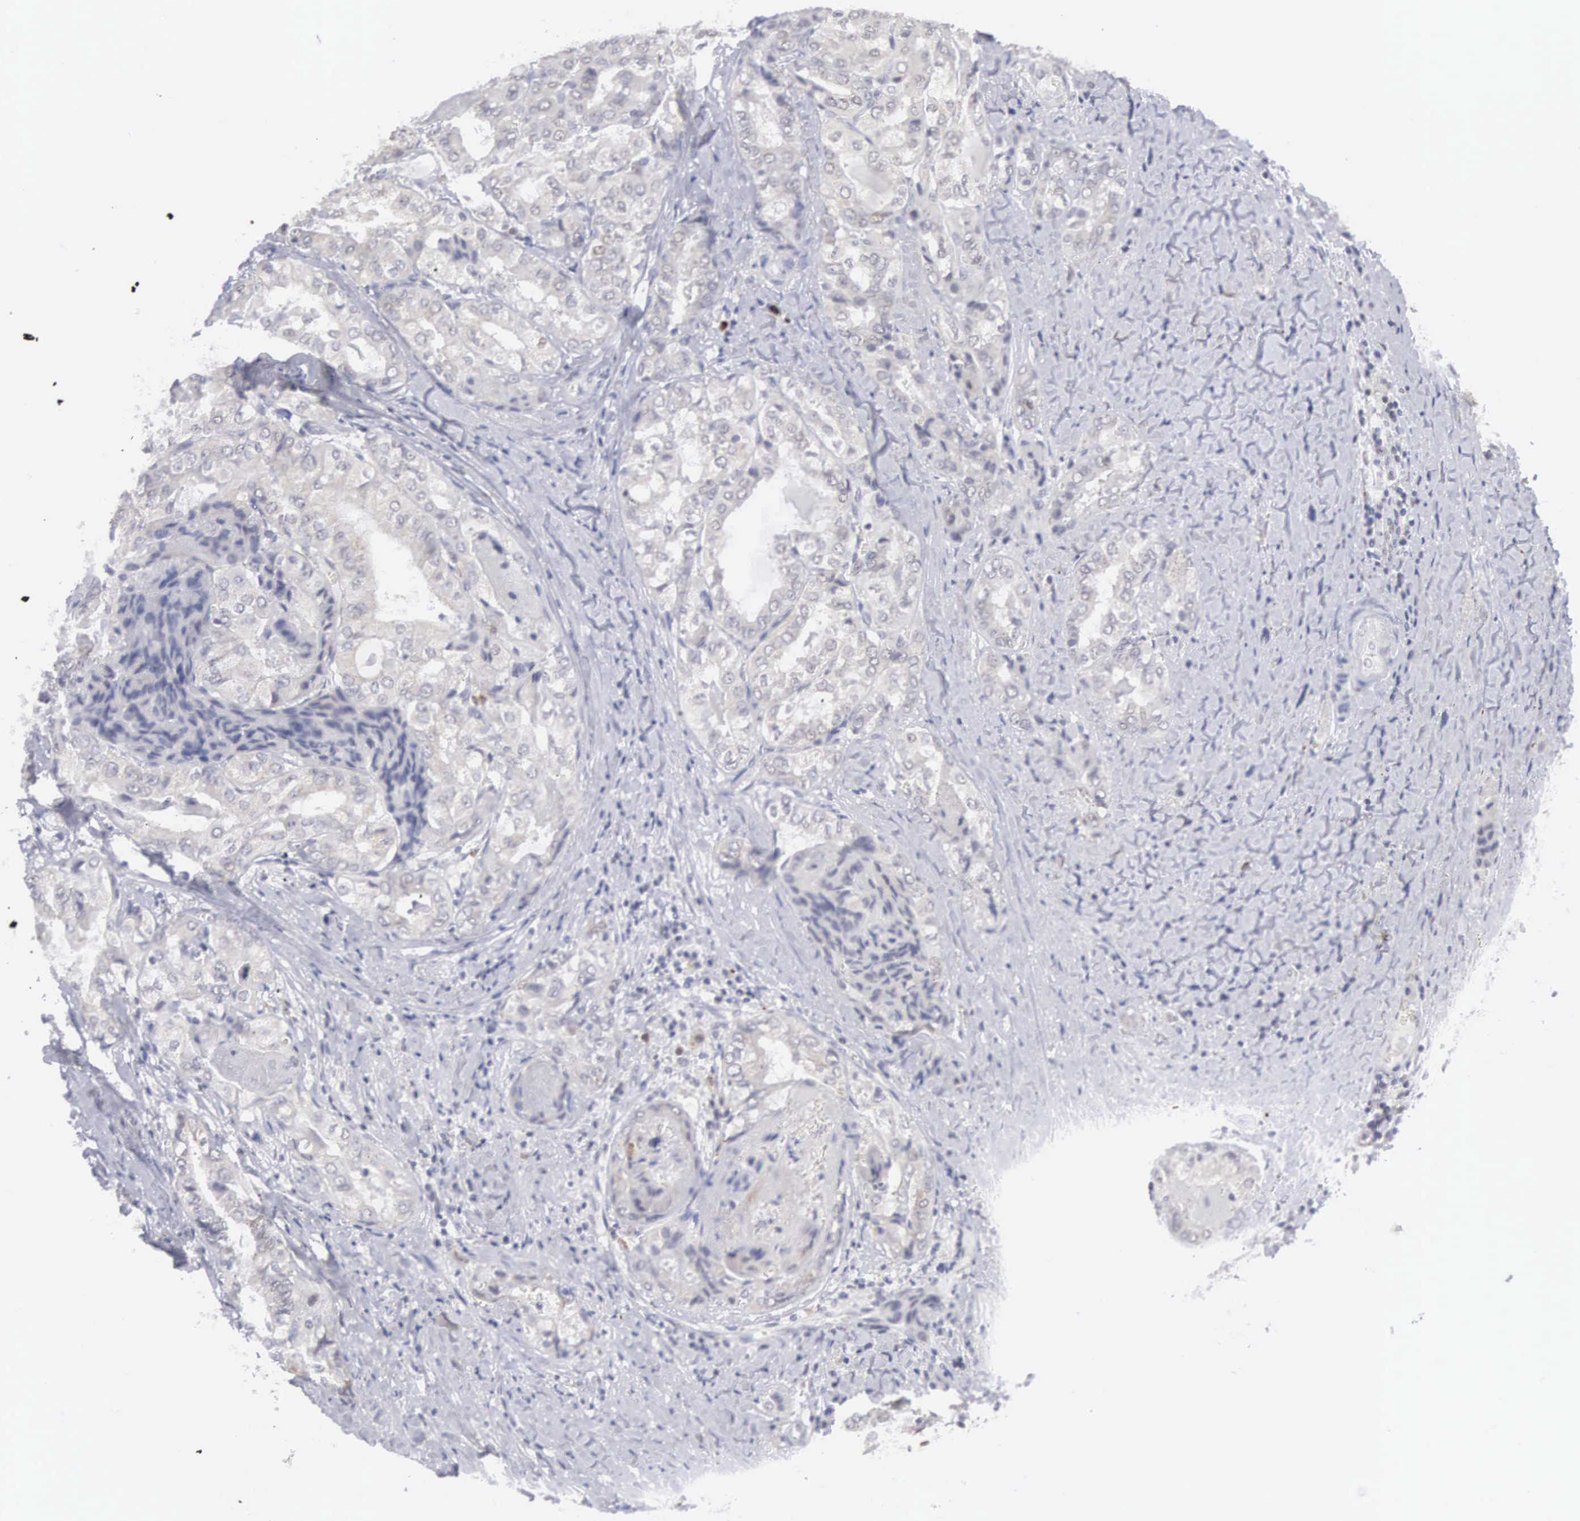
{"staining": {"intensity": "negative", "quantity": "none", "location": "none"}, "tissue": "thyroid cancer", "cell_type": "Tumor cells", "image_type": "cancer", "snomed": [{"axis": "morphology", "description": "Papillary adenocarcinoma, NOS"}, {"axis": "topography", "description": "Thyroid gland"}], "caption": "Tumor cells are negative for brown protein staining in thyroid cancer (papillary adenocarcinoma).", "gene": "MNAT1", "patient": {"sex": "female", "age": 71}}